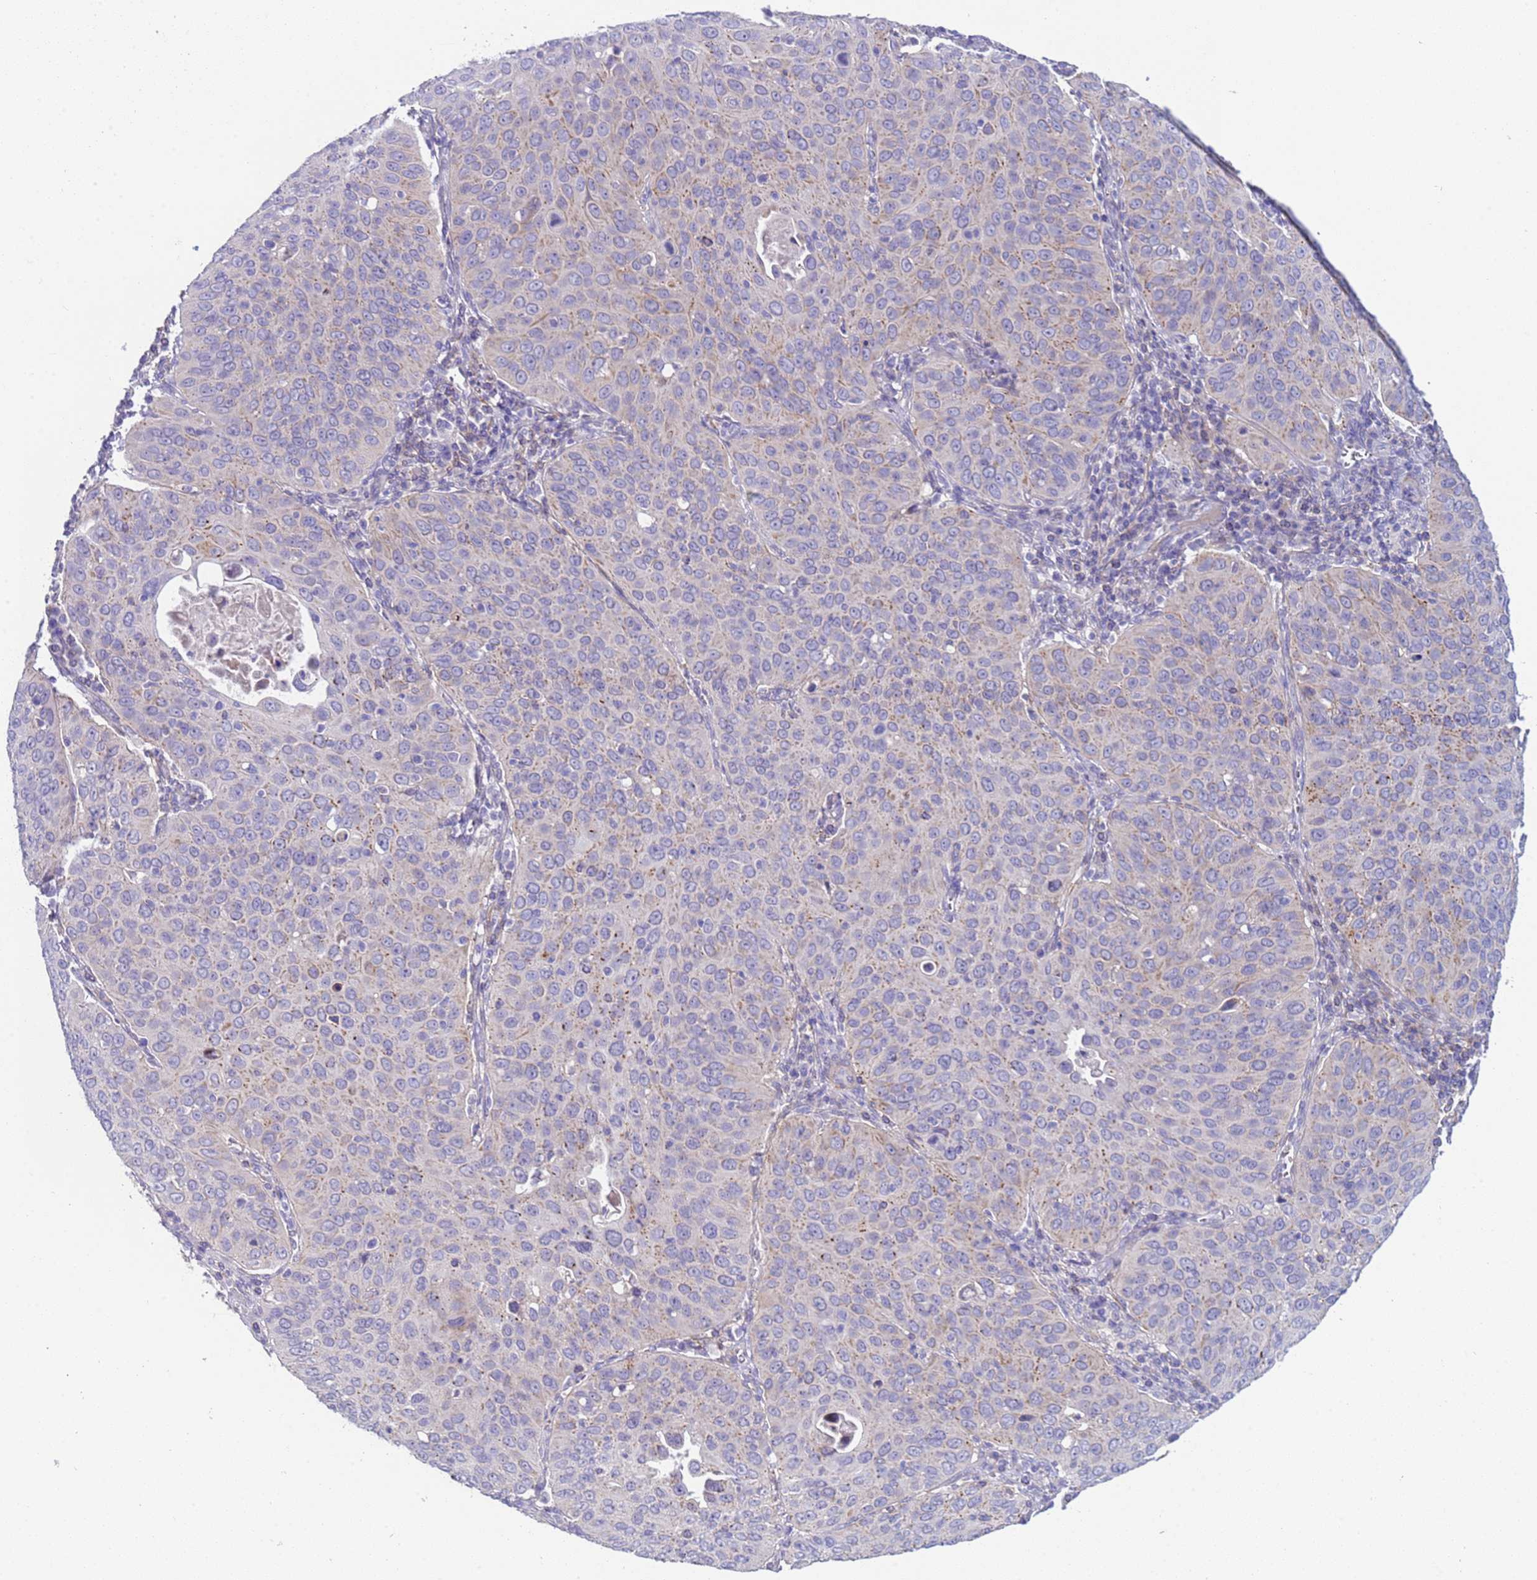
{"staining": {"intensity": "weak", "quantity": "<25%", "location": "cytoplasmic/membranous"}, "tissue": "cervical cancer", "cell_type": "Tumor cells", "image_type": "cancer", "snomed": [{"axis": "morphology", "description": "Squamous cell carcinoma, NOS"}, {"axis": "topography", "description": "Cervix"}], "caption": "Immunohistochemistry (IHC) of cervical cancer (squamous cell carcinoma) displays no positivity in tumor cells.", "gene": "KBTBD3", "patient": {"sex": "female", "age": 36}}